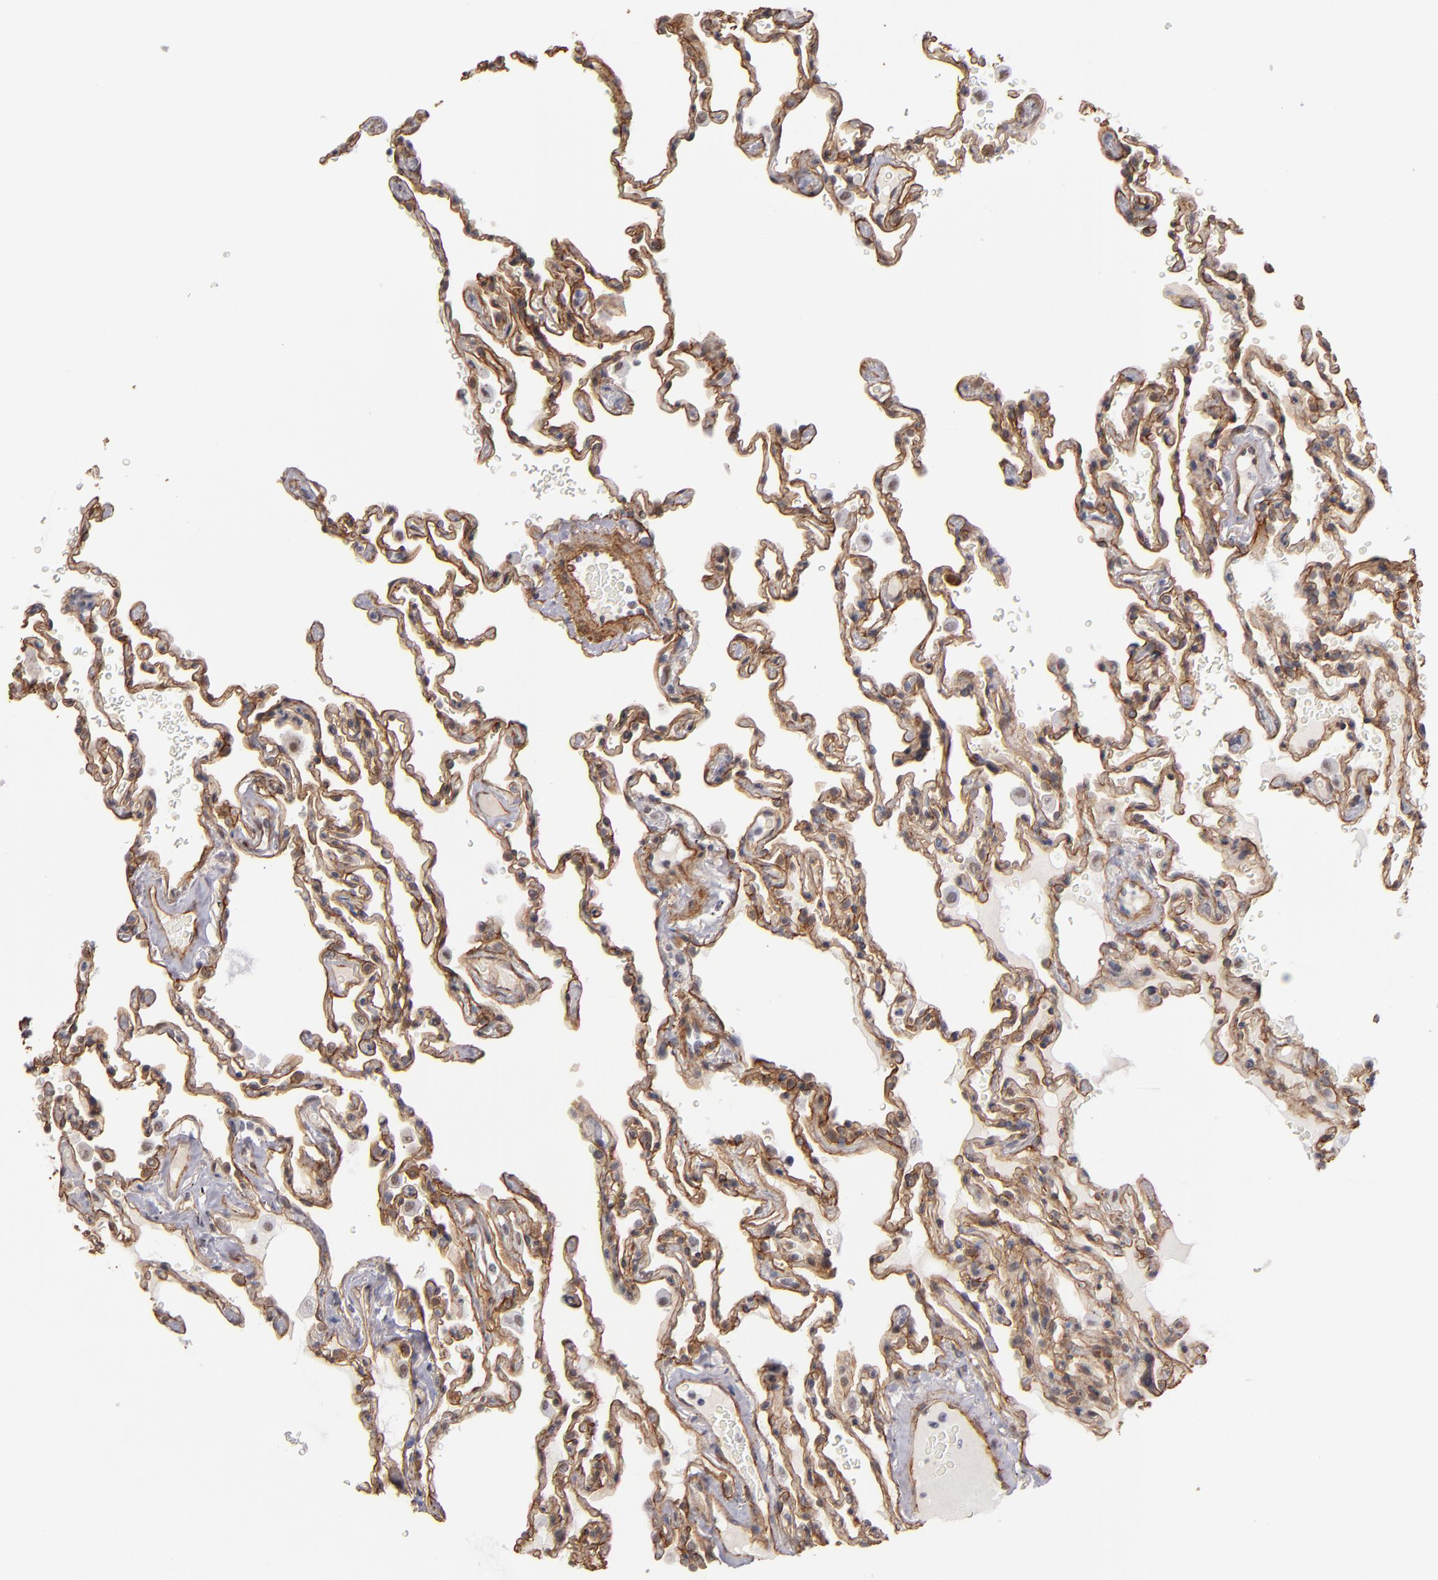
{"staining": {"intensity": "moderate", "quantity": ">75%", "location": "cytoplasmic/membranous"}, "tissue": "lung", "cell_type": "Alveolar cells", "image_type": "normal", "snomed": [{"axis": "morphology", "description": "Normal tissue, NOS"}, {"axis": "topography", "description": "Lung"}], "caption": "Lung was stained to show a protein in brown. There is medium levels of moderate cytoplasmic/membranous positivity in about >75% of alveolar cells. (DAB (3,3'-diaminobenzidine) IHC, brown staining for protein, blue staining for nuclei).", "gene": "LAMC1", "patient": {"sex": "male", "age": 59}}